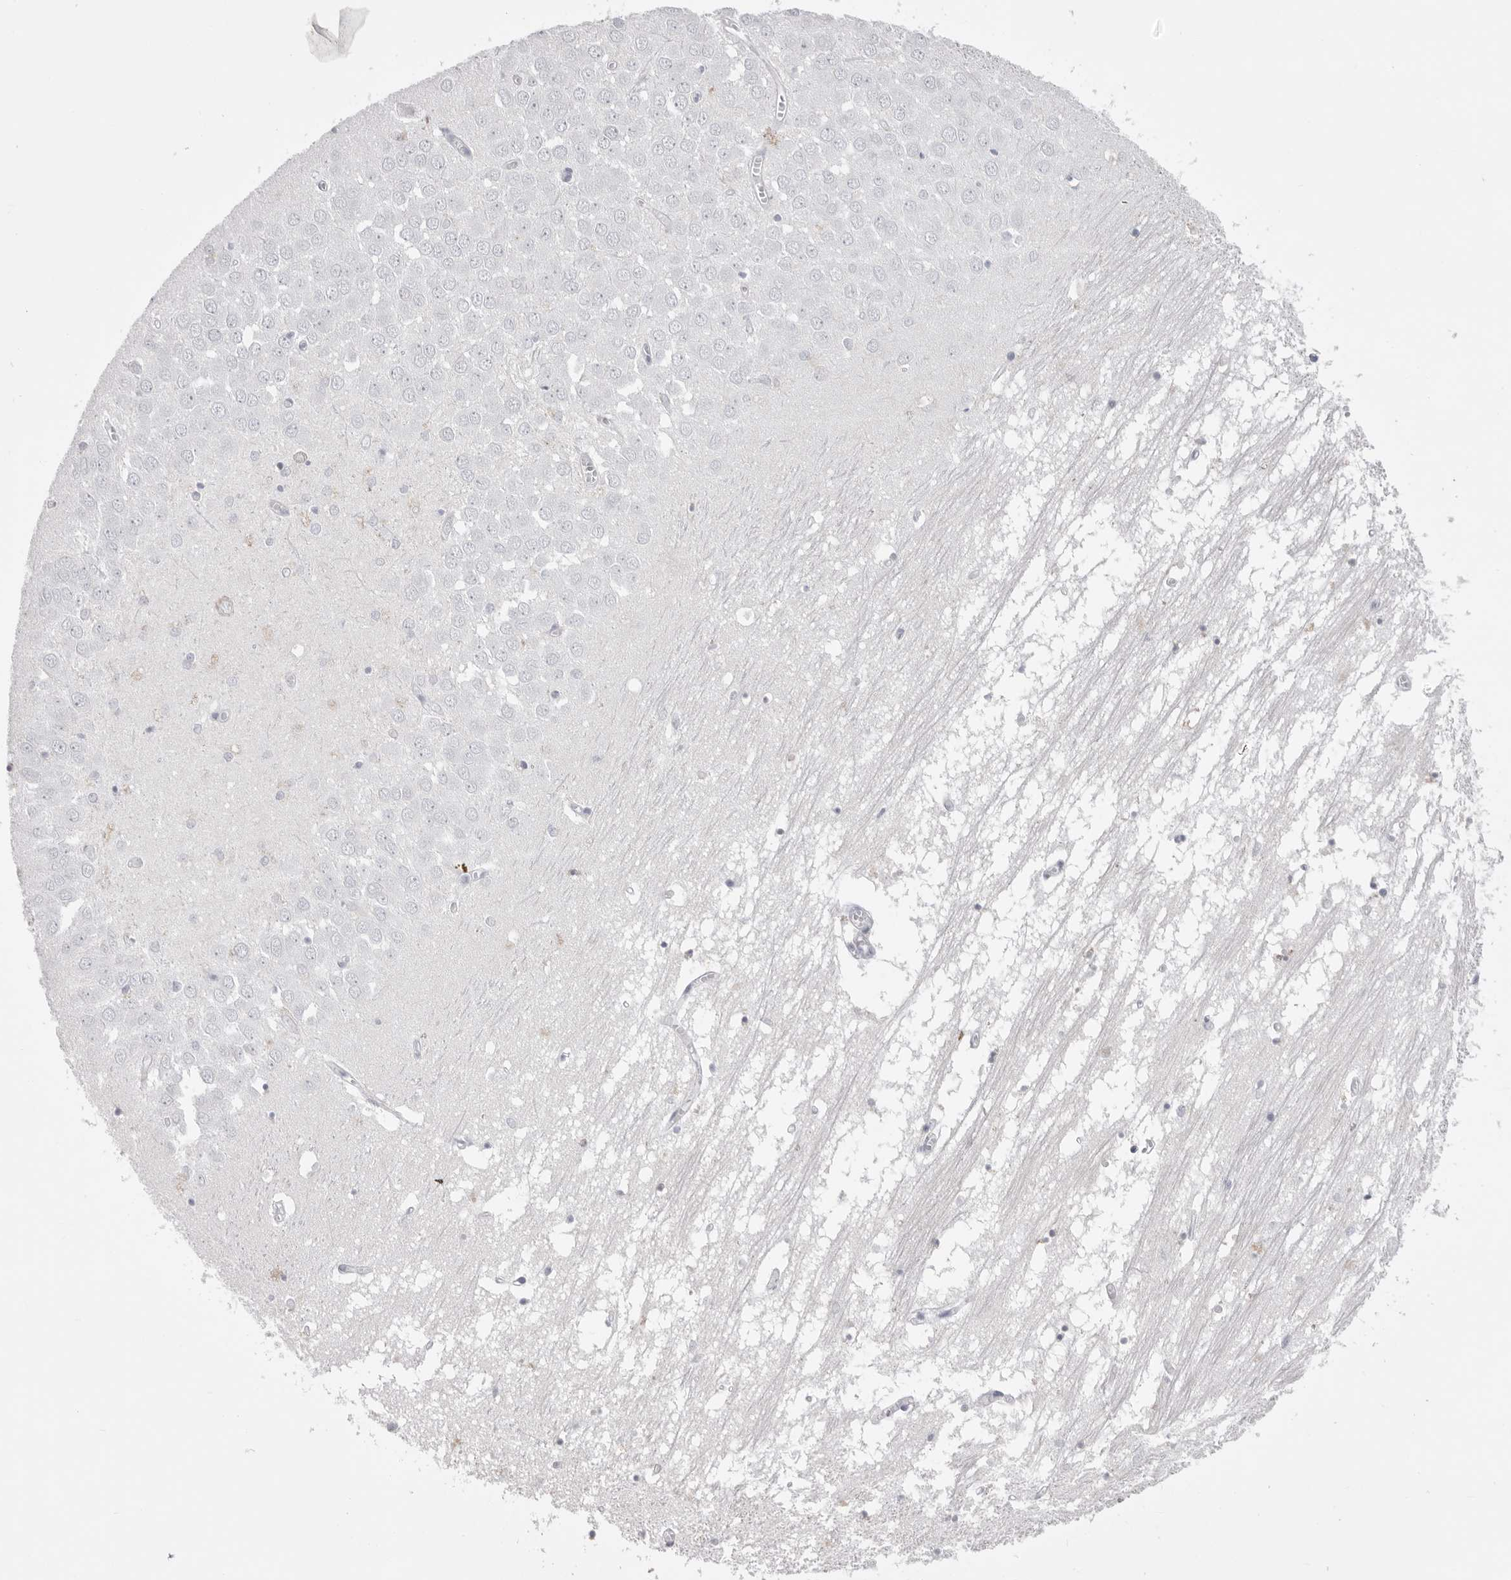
{"staining": {"intensity": "negative", "quantity": "none", "location": "none"}, "tissue": "hippocampus", "cell_type": "Glial cells", "image_type": "normal", "snomed": [{"axis": "morphology", "description": "Normal tissue, NOS"}, {"axis": "topography", "description": "Hippocampus"}], "caption": "Protein analysis of benign hippocampus reveals no significant staining in glial cells. (DAB immunohistochemistry visualized using brightfield microscopy, high magnification).", "gene": "ZBTB7B", "patient": {"sex": "male", "age": 70}}